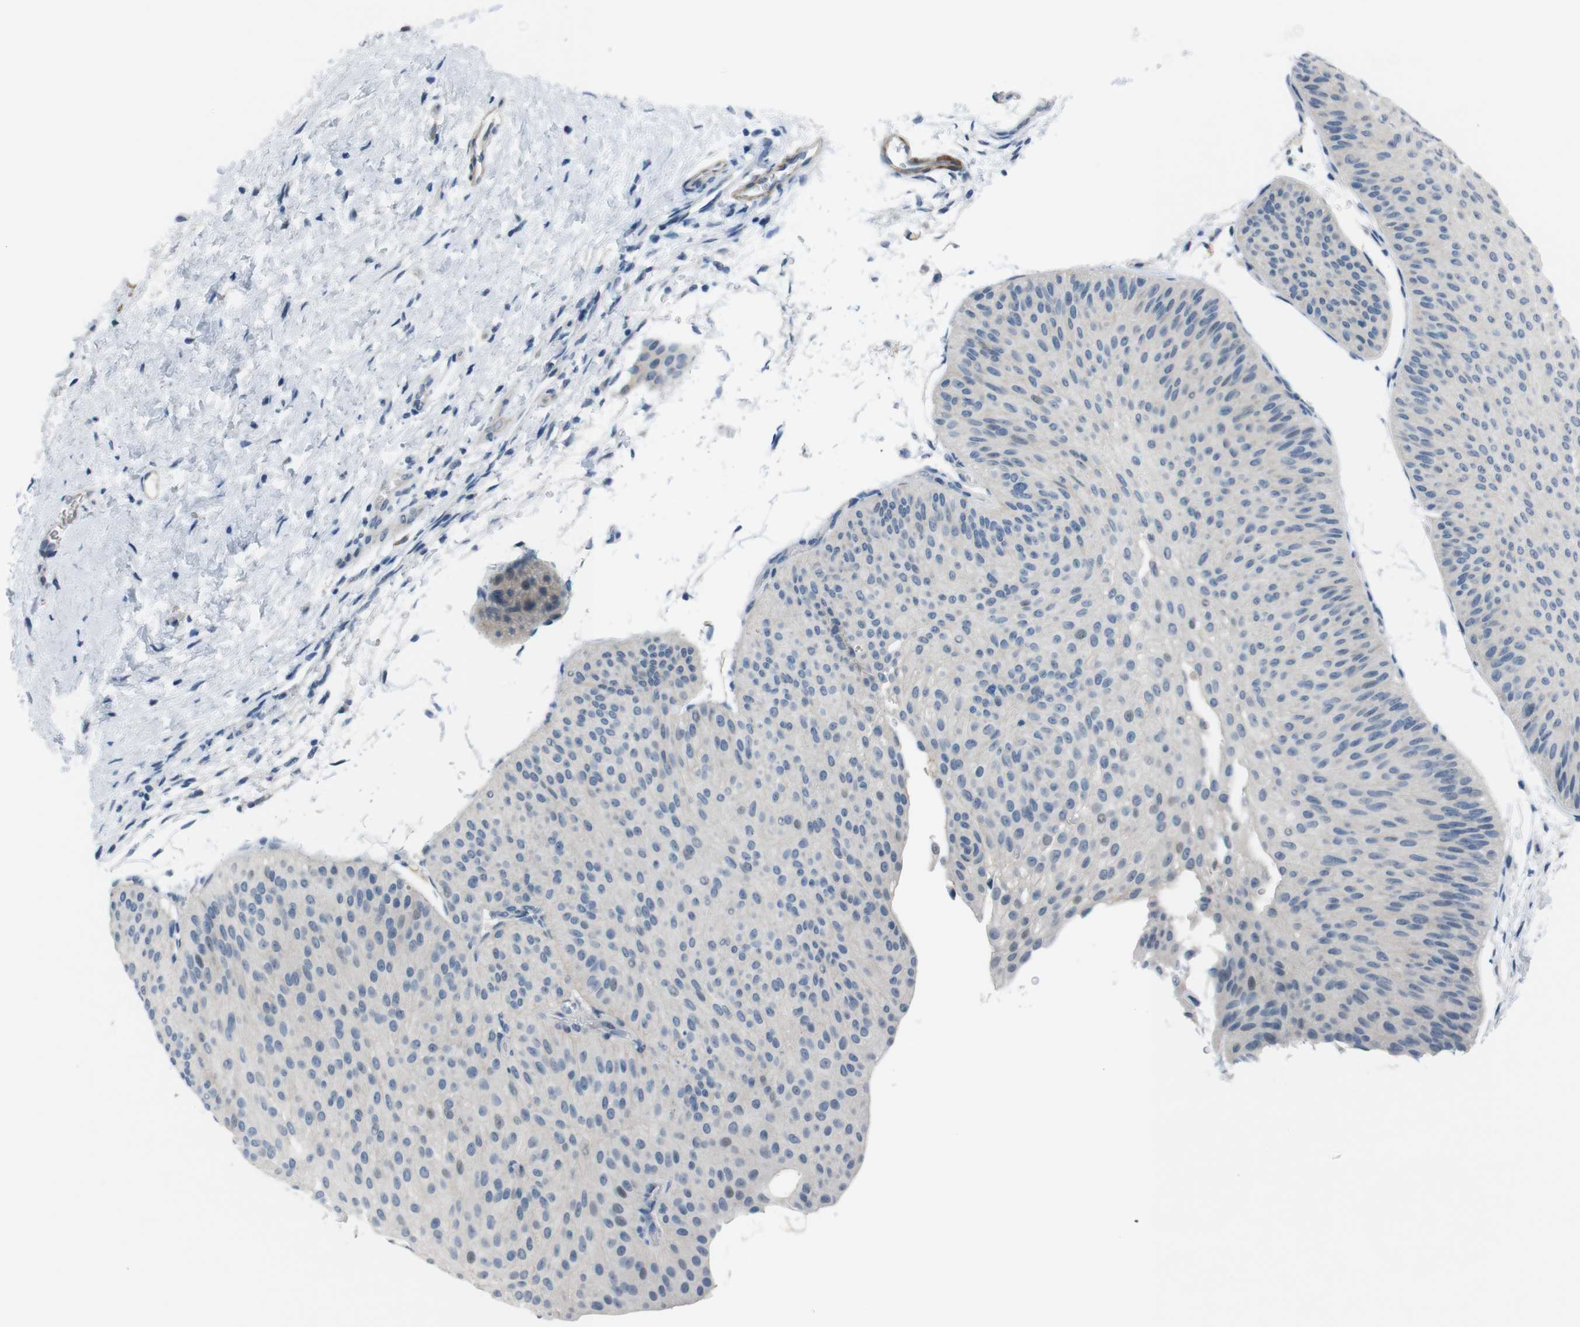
{"staining": {"intensity": "negative", "quantity": "none", "location": "none"}, "tissue": "urothelial cancer", "cell_type": "Tumor cells", "image_type": "cancer", "snomed": [{"axis": "morphology", "description": "Urothelial carcinoma, Low grade"}, {"axis": "topography", "description": "Urinary bladder"}], "caption": "DAB immunohistochemical staining of human low-grade urothelial carcinoma reveals no significant staining in tumor cells.", "gene": "HRH2", "patient": {"sex": "female", "age": 60}}